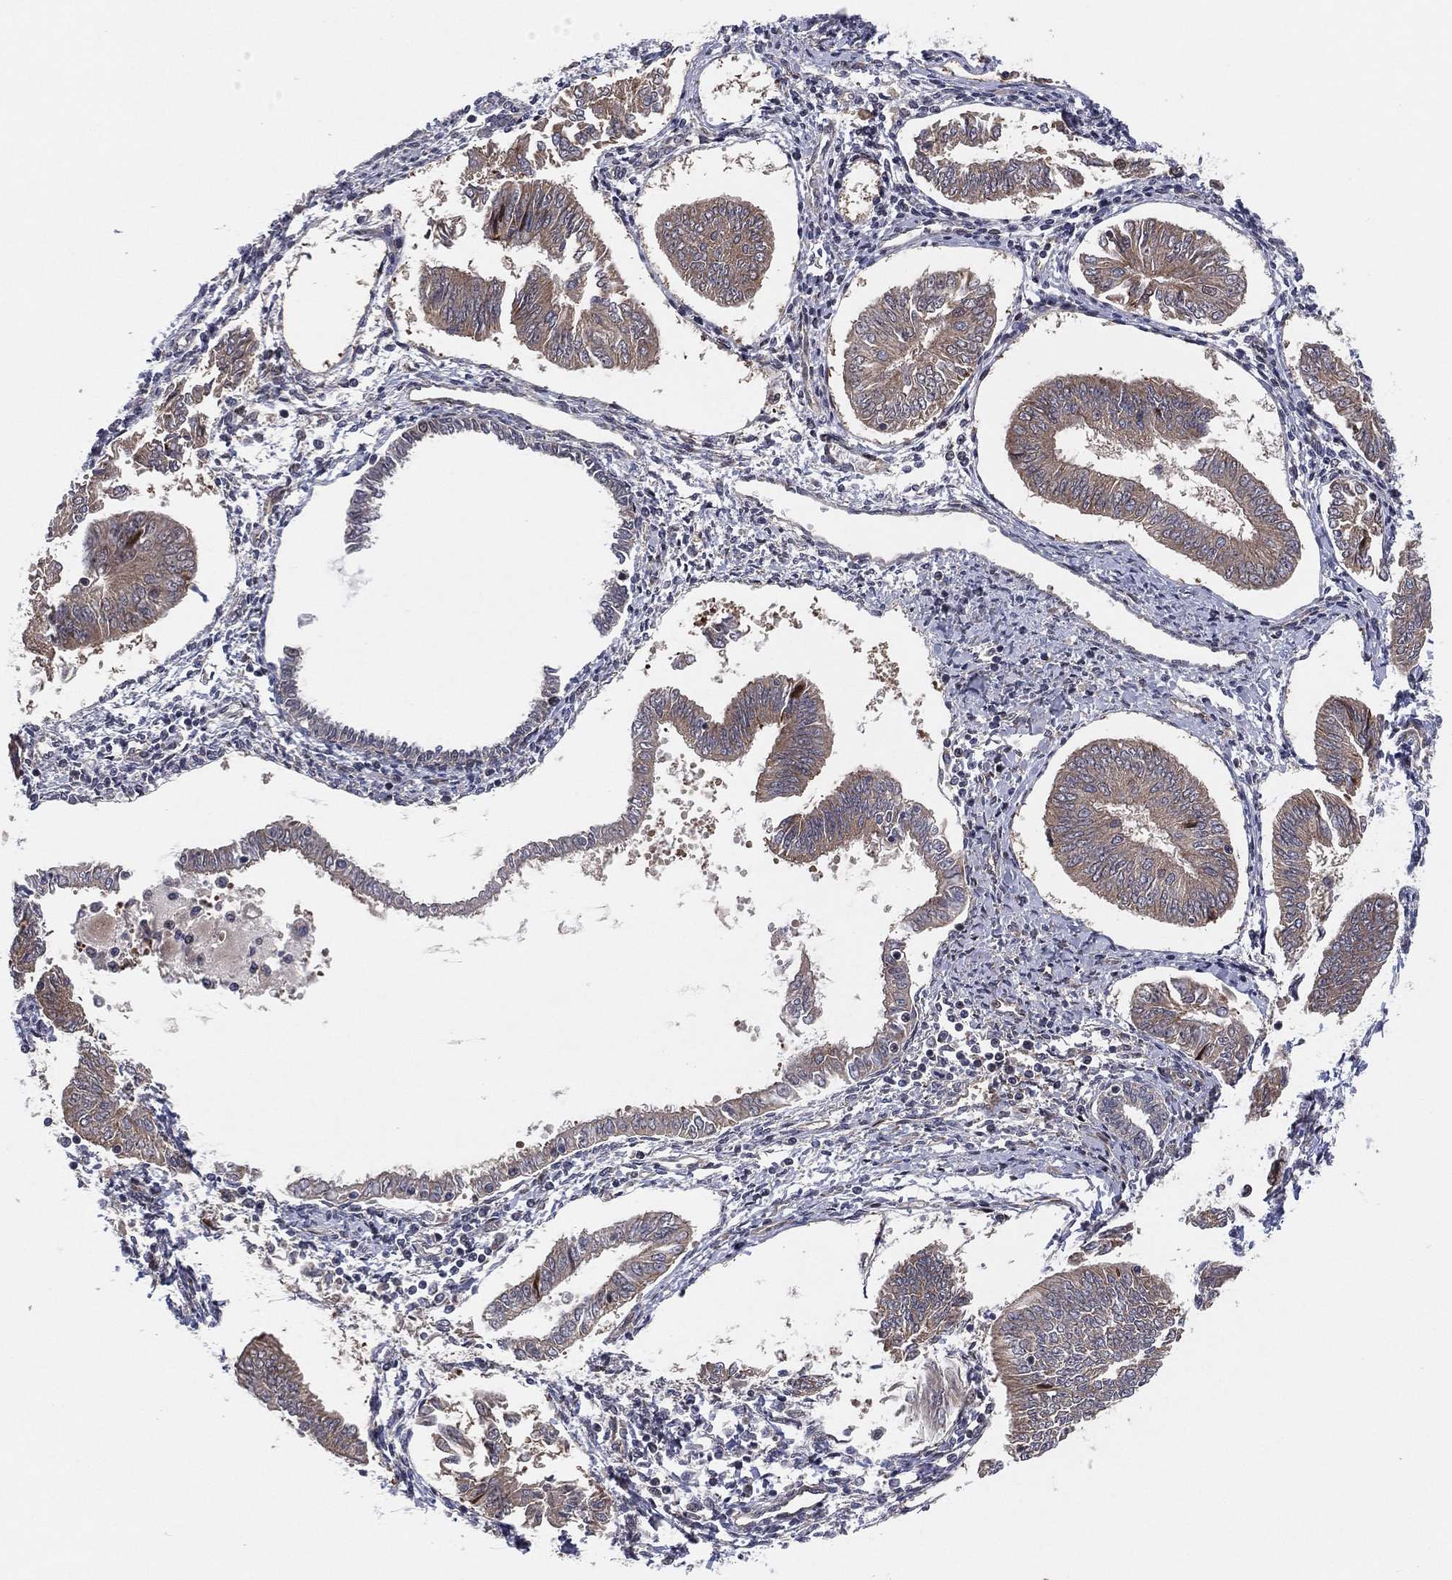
{"staining": {"intensity": "moderate", "quantity": "<25%", "location": "cytoplasmic/membranous"}, "tissue": "endometrial cancer", "cell_type": "Tumor cells", "image_type": "cancer", "snomed": [{"axis": "morphology", "description": "Adenocarcinoma, NOS"}, {"axis": "topography", "description": "Endometrium"}], "caption": "An IHC photomicrograph of tumor tissue is shown. Protein staining in brown labels moderate cytoplasmic/membranous positivity in endometrial adenocarcinoma within tumor cells.", "gene": "UTP14A", "patient": {"sex": "female", "age": 58}}